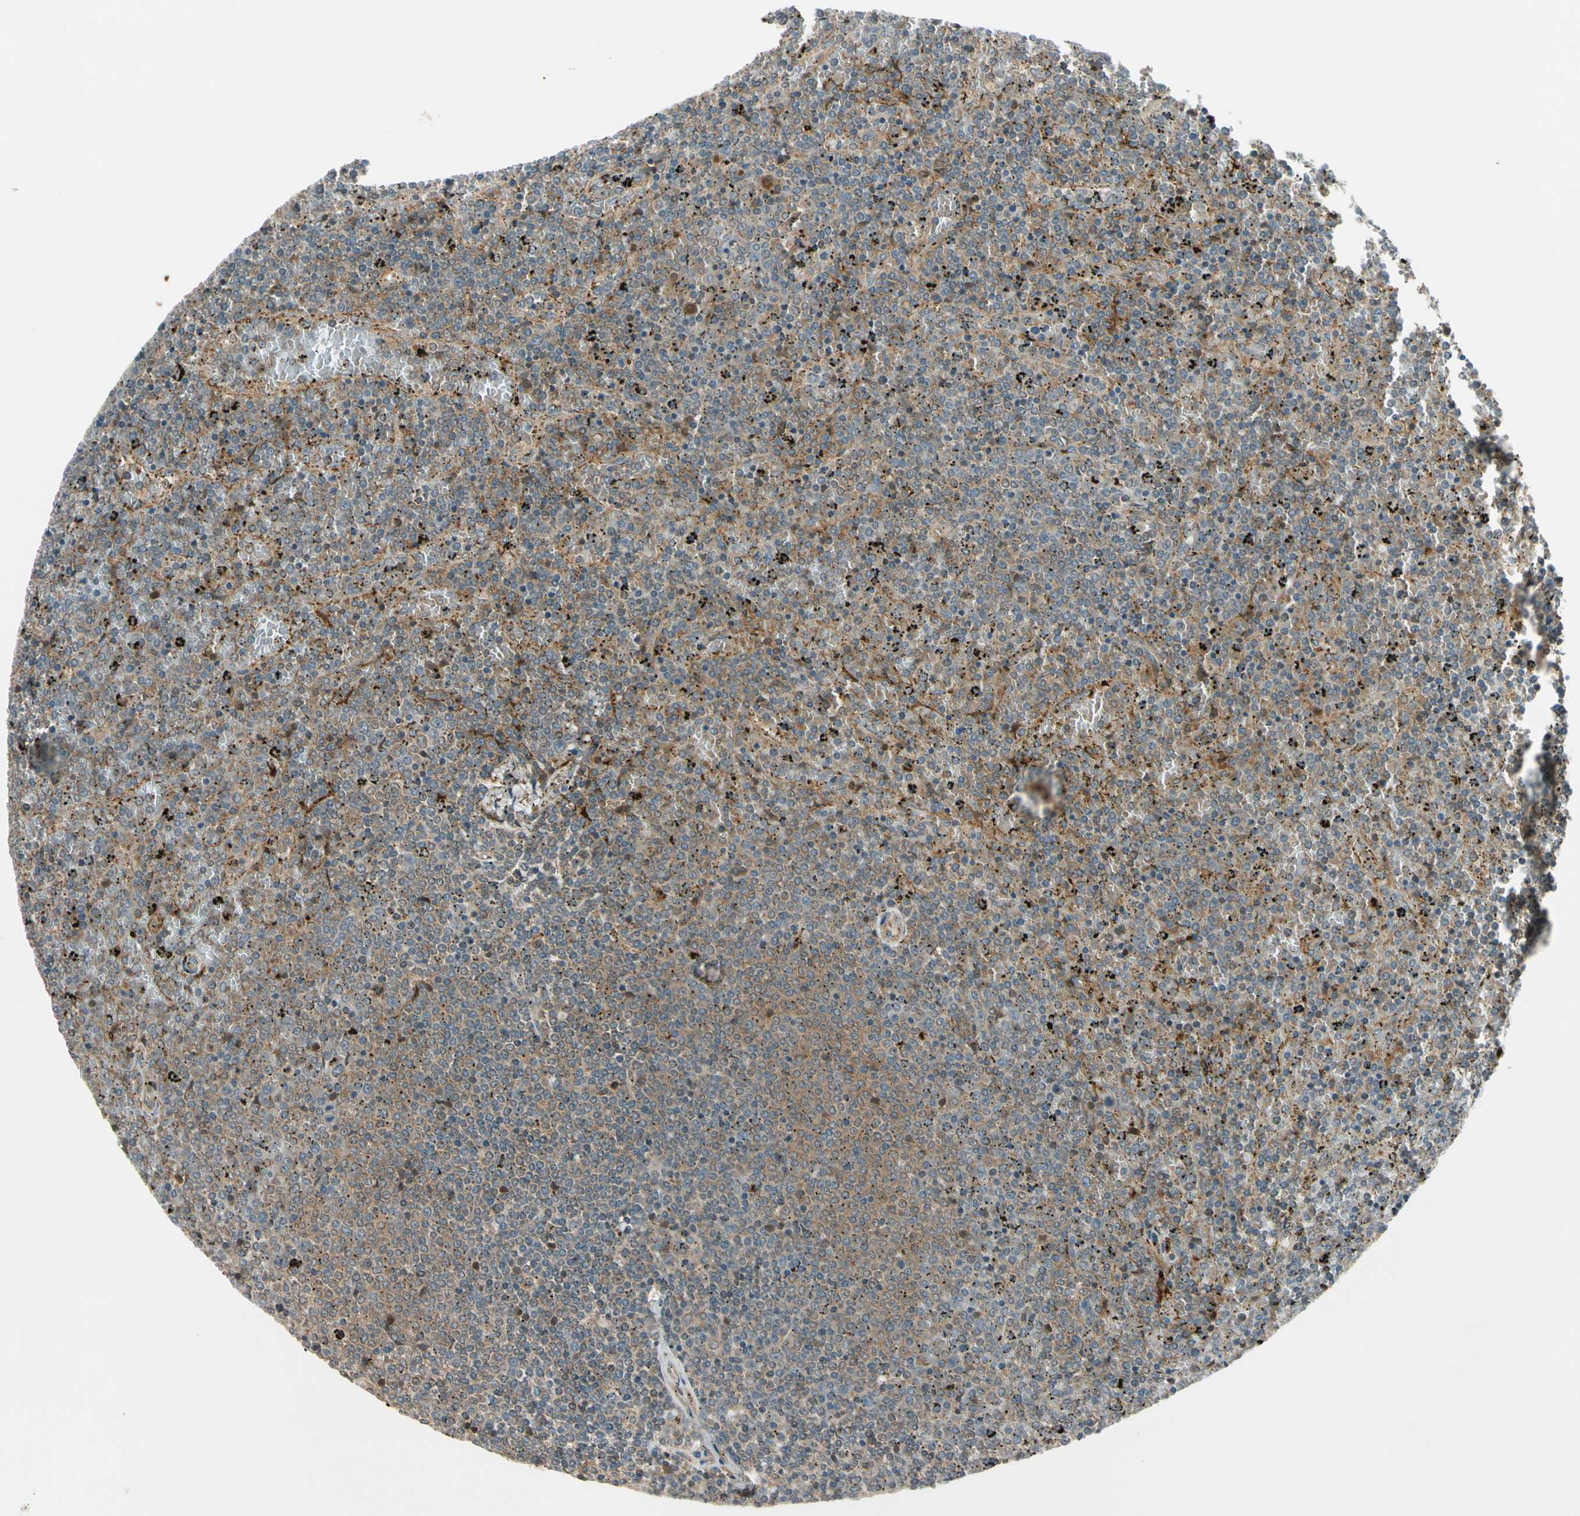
{"staining": {"intensity": "moderate", "quantity": "25%-75%", "location": "cytoplasmic/membranous"}, "tissue": "lymphoma", "cell_type": "Tumor cells", "image_type": "cancer", "snomed": [{"axis": "morphology", "description": "Malignant lymphoma, non-Hodgkin's type, Low grade"}, {"axis": "topography", "description": "Spleen"}], "caption": "The image reveals staining of low-grade malignant lymphoma, non-Hodgkin's type, revealing moderate cytoplasmic/membranous protein positivity (brown color) within tumor cells.", "gene": "ACVR1C", "patient": {"sex": "female", "age": 77}}